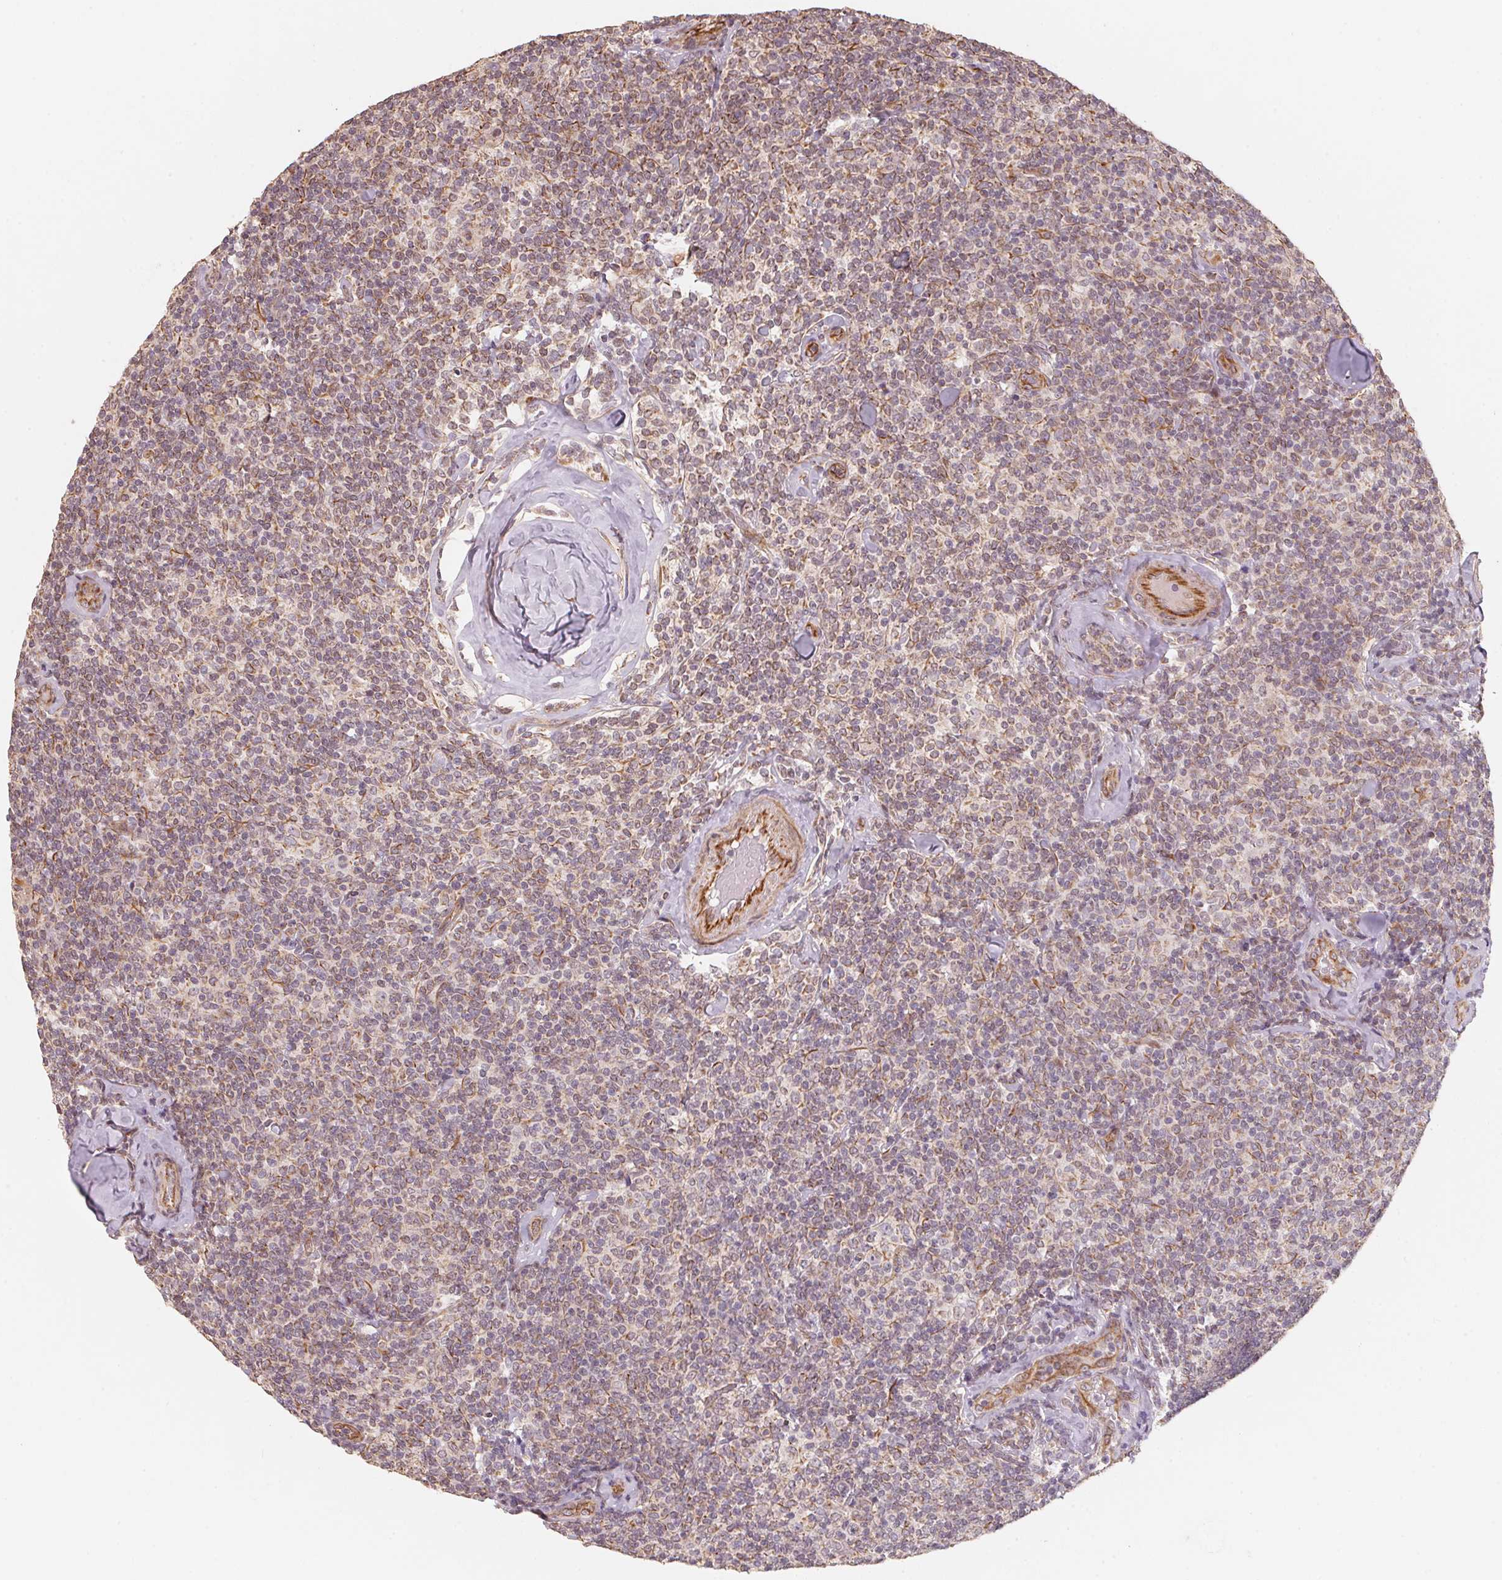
{"staining": {"intensity": "weak", "quantity": "25%-75%", "location": "cytoplasmic/membranous"}, "tissue": "lymphoma", "cell_type": "Tumor cells", "image_type": "cancer", "snomed": [{"axis": "morphology", "description": "Malignant lymphoma, non-Hodgkin's type, Low grade"}, {"axis": "topography", "description": "Lymph node"}], "caption": "Brown immunohistochemical staining in human lymphoma displays weak cytoplasmic/membranous positivity in about 25%-75% of tumor cells. (IHC, brightfield microscopy, high magnification).", "gene": "TSPAN12", "patient": {"sex": "female", "age": 56}}